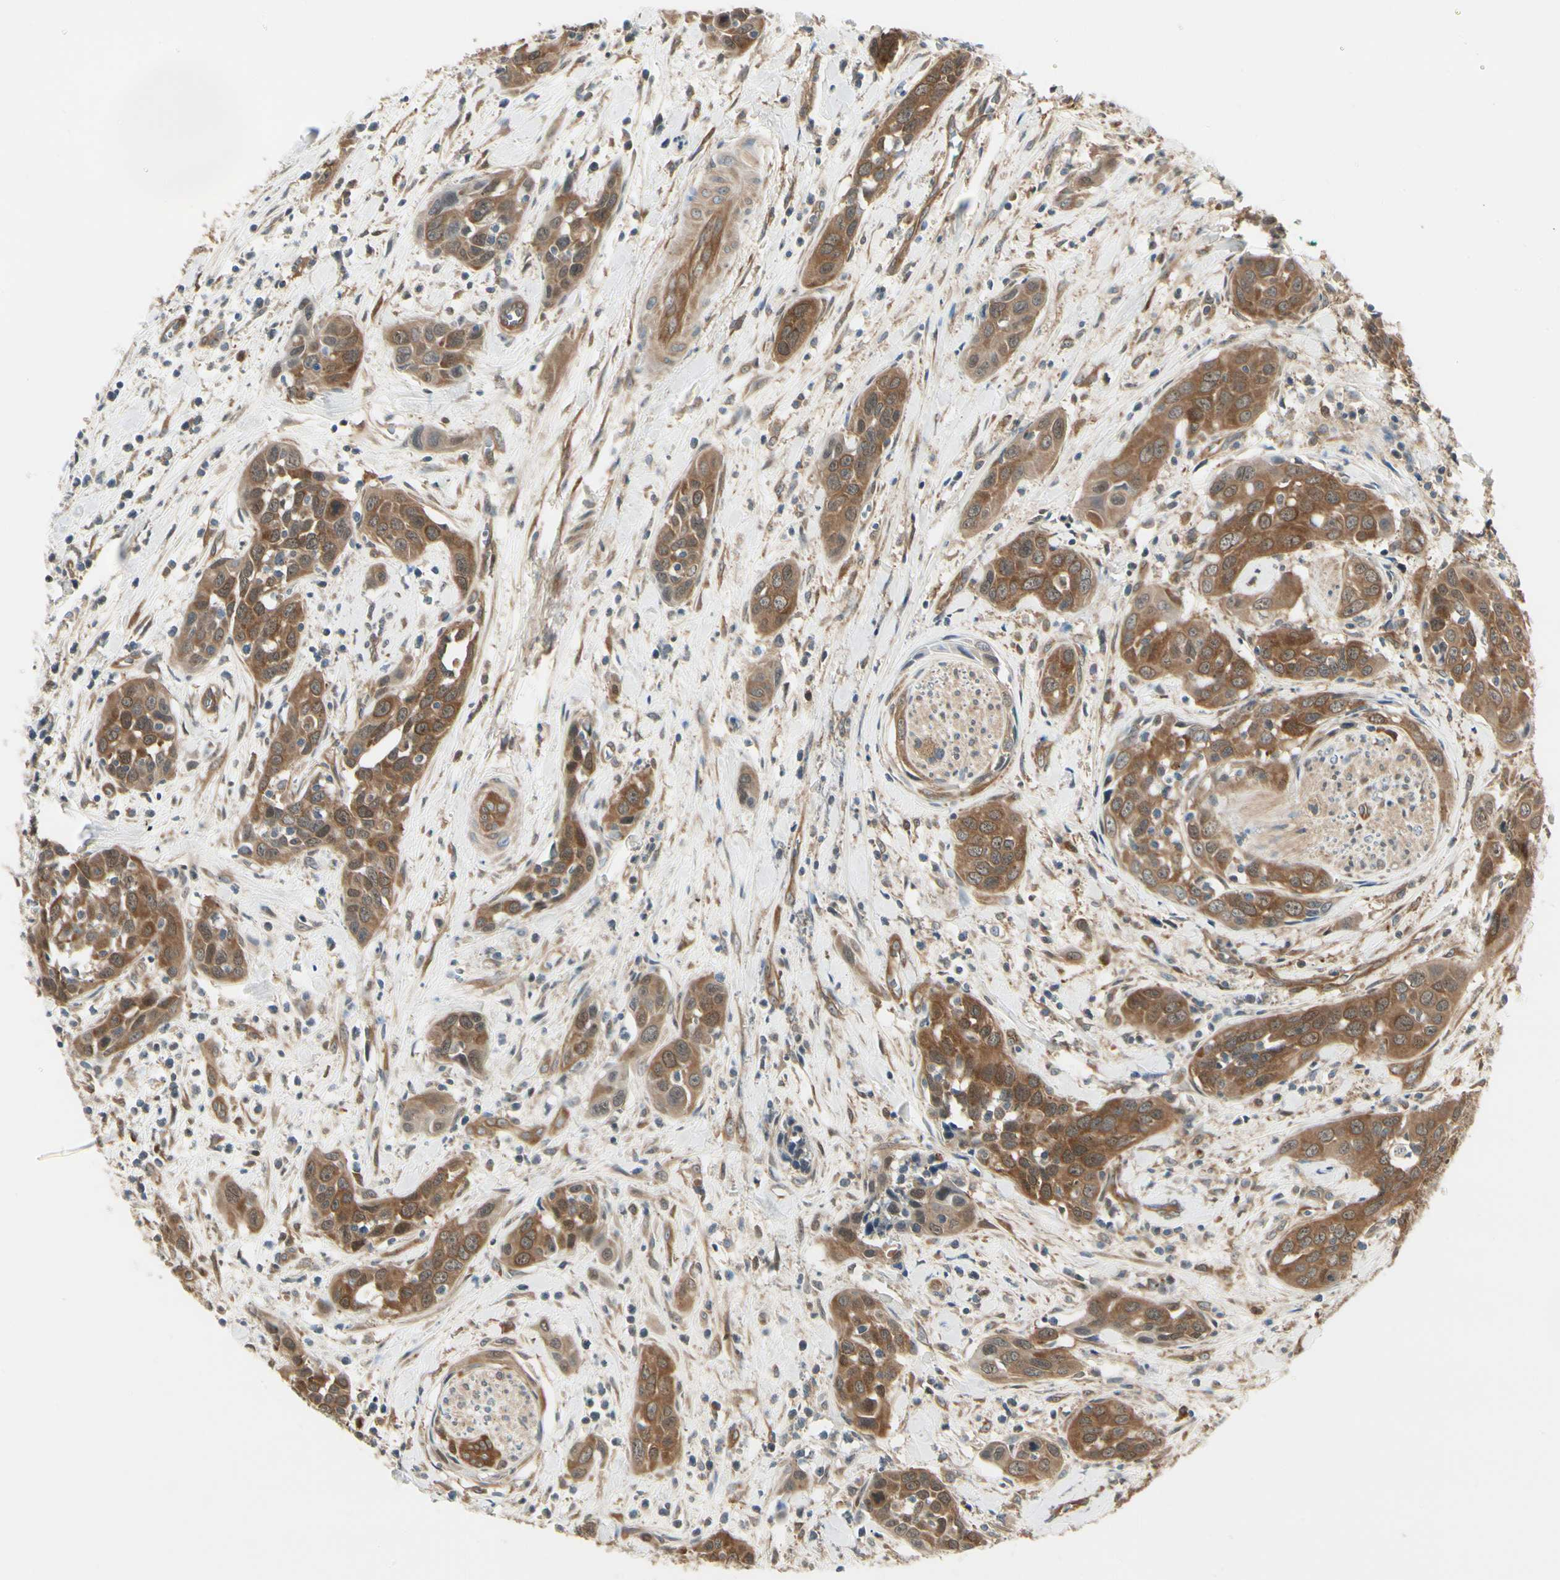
{"staining": {"intensity": "strong", "quantity": ">75%", "location": "cytoplasmic/membranous"}, "tissue": "head and neck cancer", "cell_type": "Tumor cells", "image_type": "cancer", "snomed": [{"axis": "morphology", "description": "Squamous cell carcinoma, NOS"}, {"axis": "topography", "description": "Oral tissue"}, {"axis": "topography", "description": "Head-Neck"}], "caption": "Tumor cells display high levels of strong cytoplasmic/membranous expression in about >75% of cells in head and neck cancer (squamous cell carcinoma). The staining is performed using DAB brown chromogen to label protein expression. The nuclei are counter-stained blue using hematoxylin.", "gene": "NME1-NME2", "patient": {"sex": "female", "age": 50}}